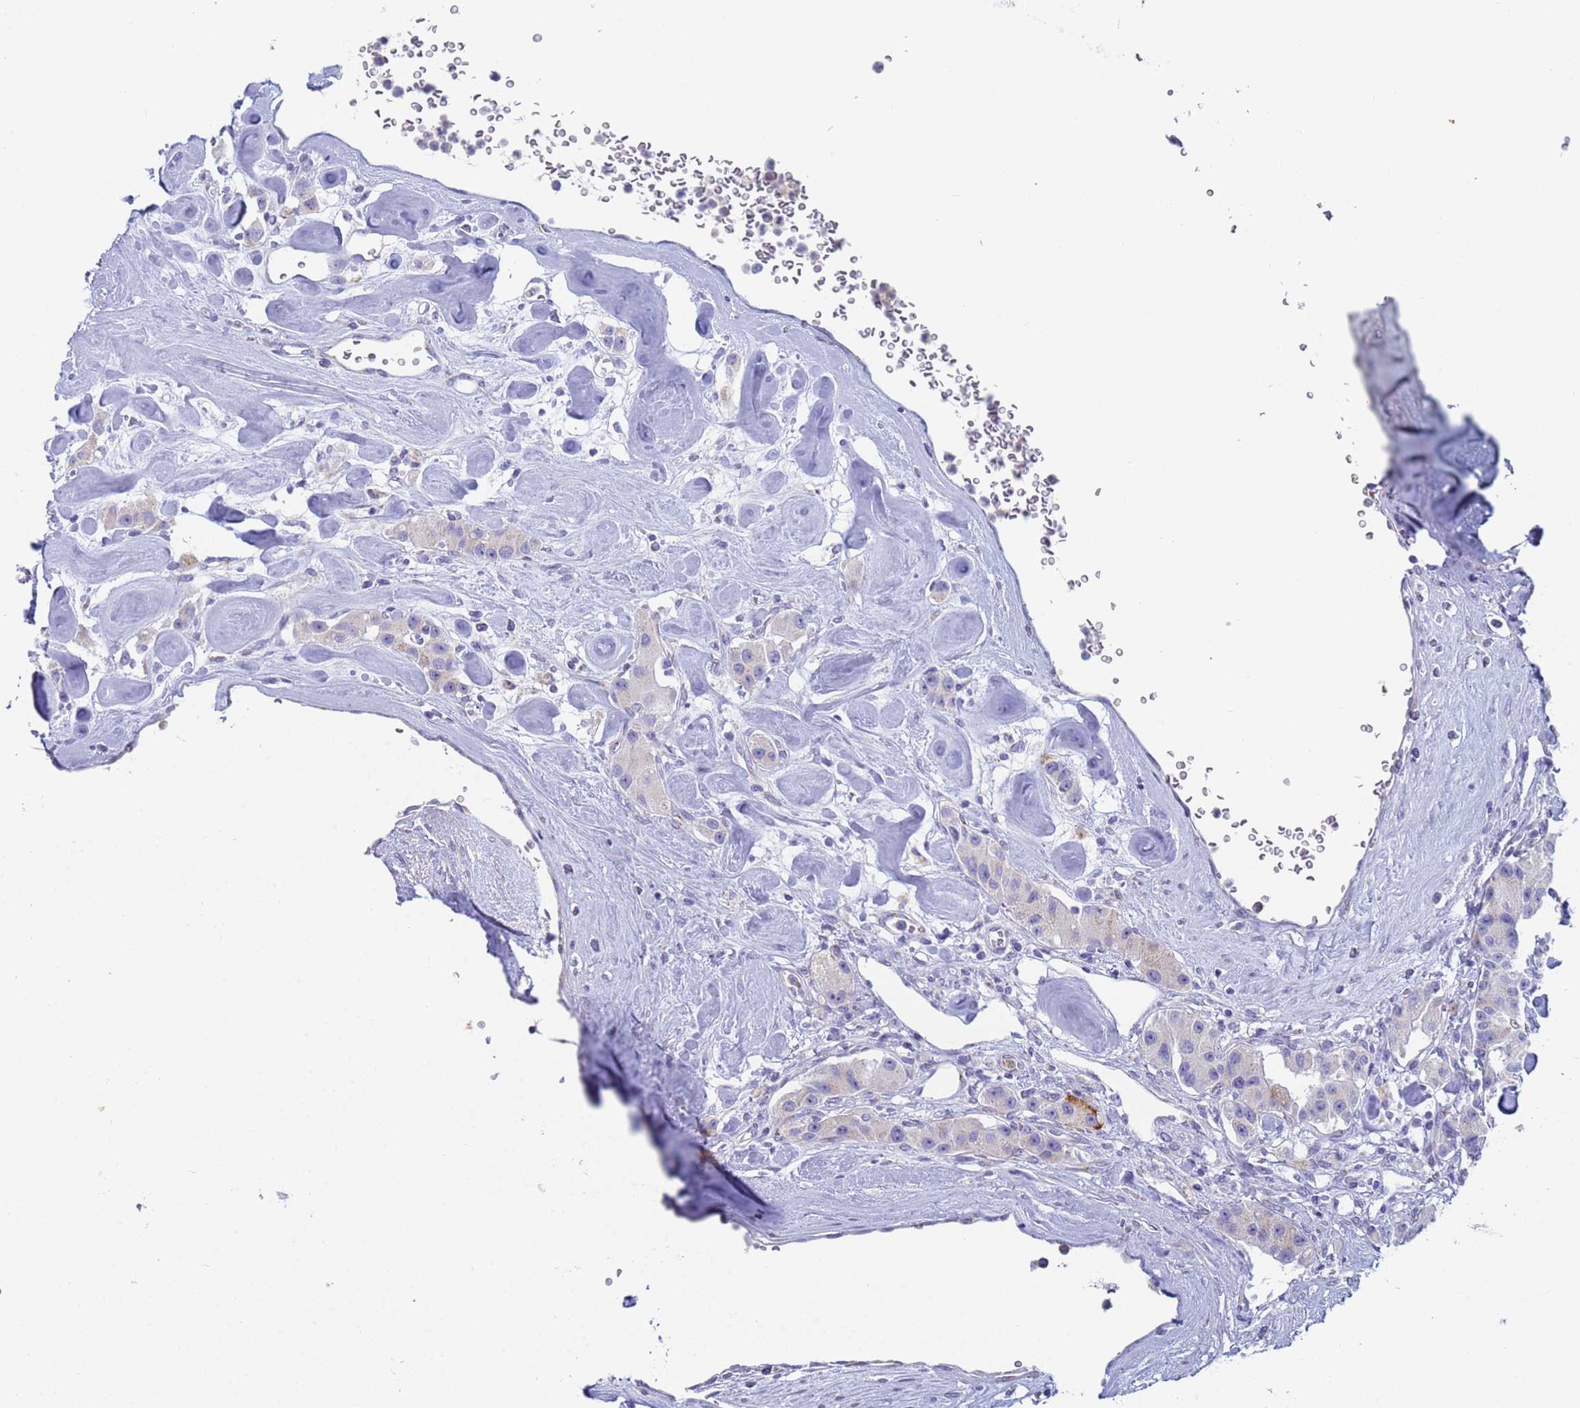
{"staining": {"intensity": "negative", "quantity": "none", "location": "none"}, "tissue": "carcinoid", "cell_type": "Tumor cells", "image_type": "cancer", "snomed": [{"axis": "morphology", "description": "Carcinoid, malignant, NOS"}, {"axis": "topography", "description": "Pancreas"}], "caption": "DAB immunohistochemical staining of malignant carcinoid demonstrates no significant expression in tumor cells.", "gene": "CR1", "patient": {"sex": "male", "age": 41}}